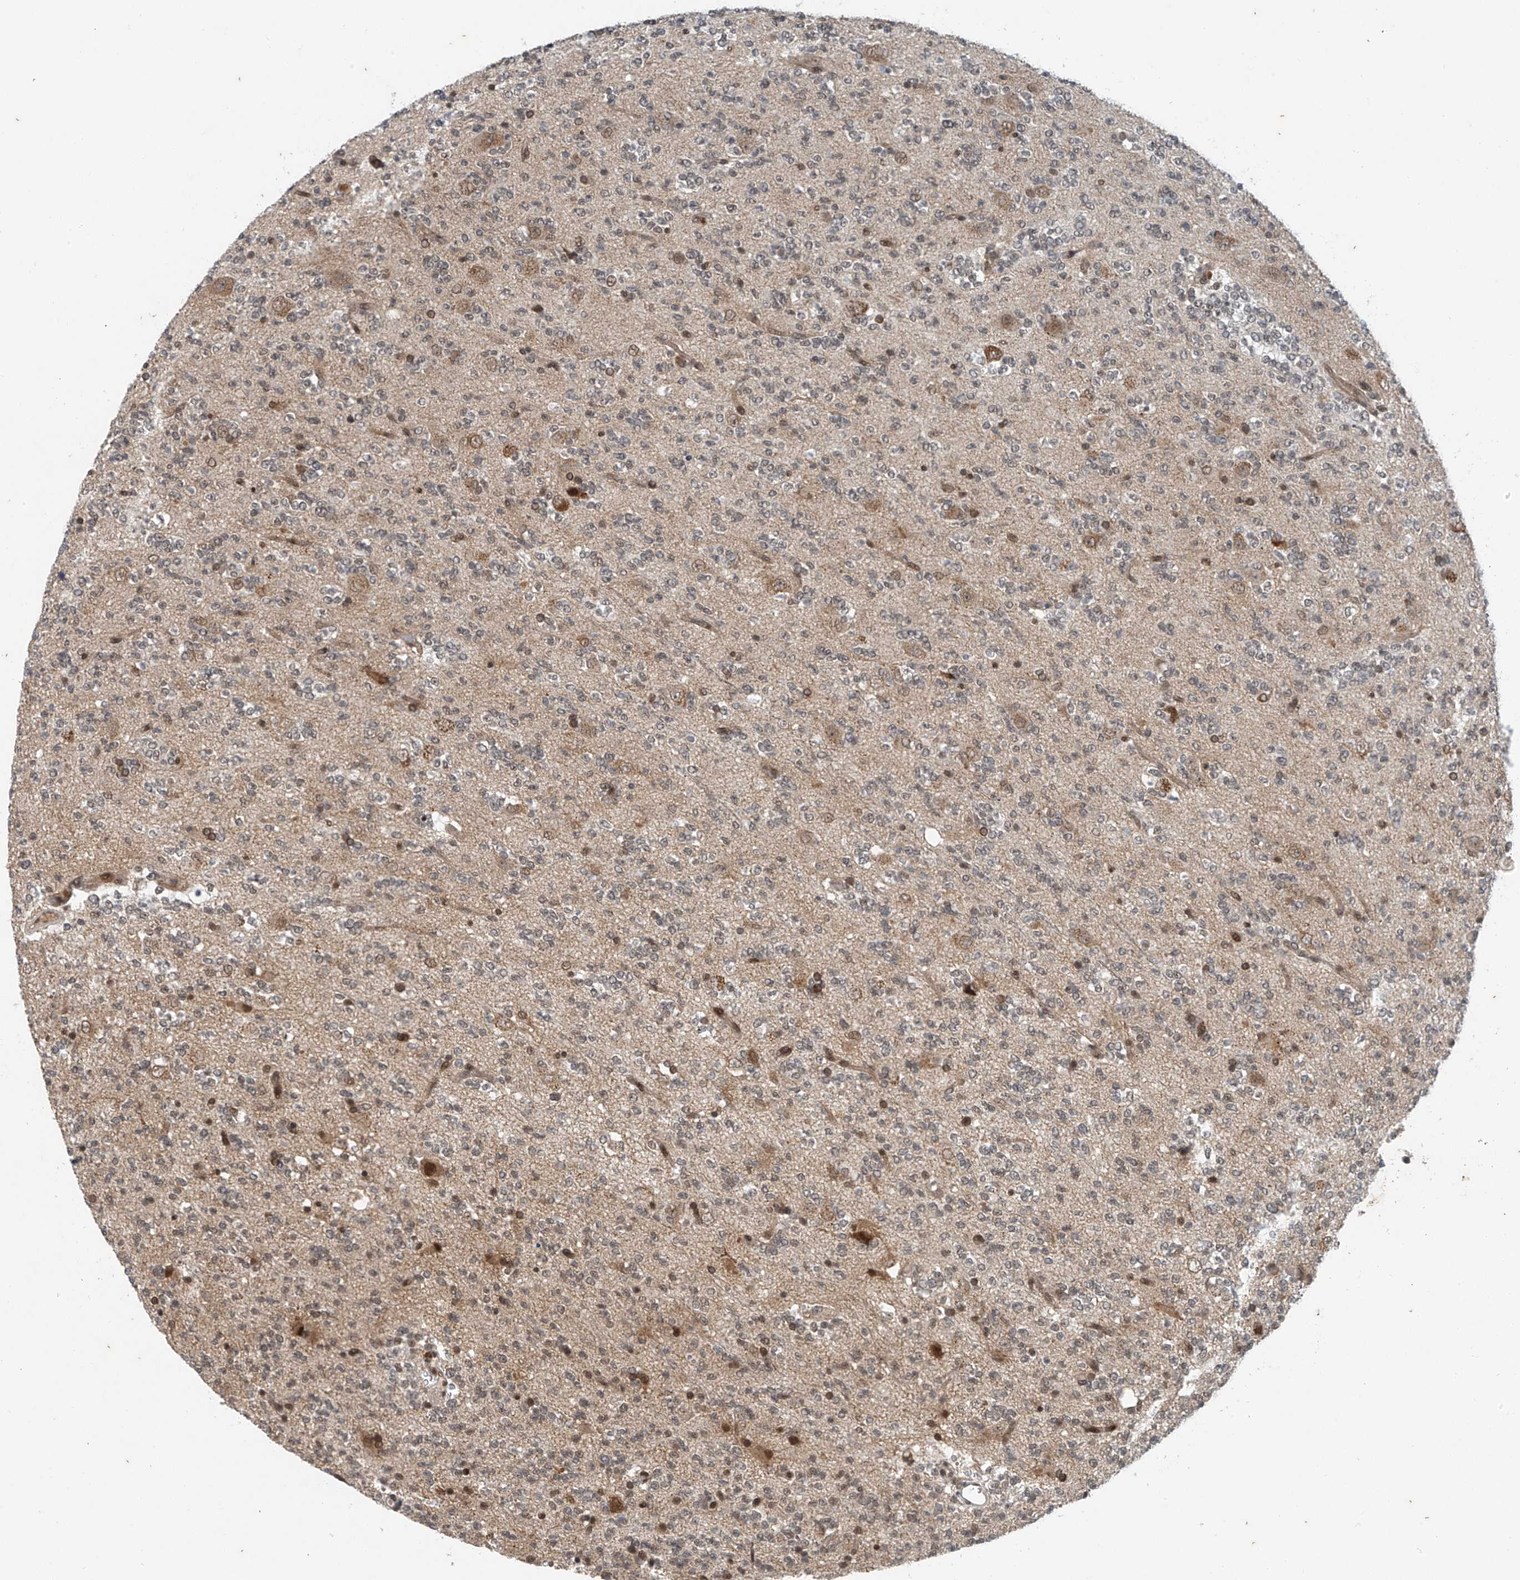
{"staining": {"intensity": "weak", "quantity": "<25%", "location": "nuclear"}, "tissue": "glioma", "cell_type": "Tumor cells", "image_type": "cancer", "snomed": [{"axis": "morphology", "description": "Glioma, malignant, High grade"}, {"axis": "topography", "description": "Brain"}], "caption": "A high-resolution image shows IHC staining of glioma, which demonstrates no significant expression in tumor cells. The staining was performed using DAB to visualize the protein expression in brown, while the nuclei were stained in blue with hematoxylin (Magnification: 20x).", "gene": "TAF8", "patient": {"sex": "female", "age": 62}}